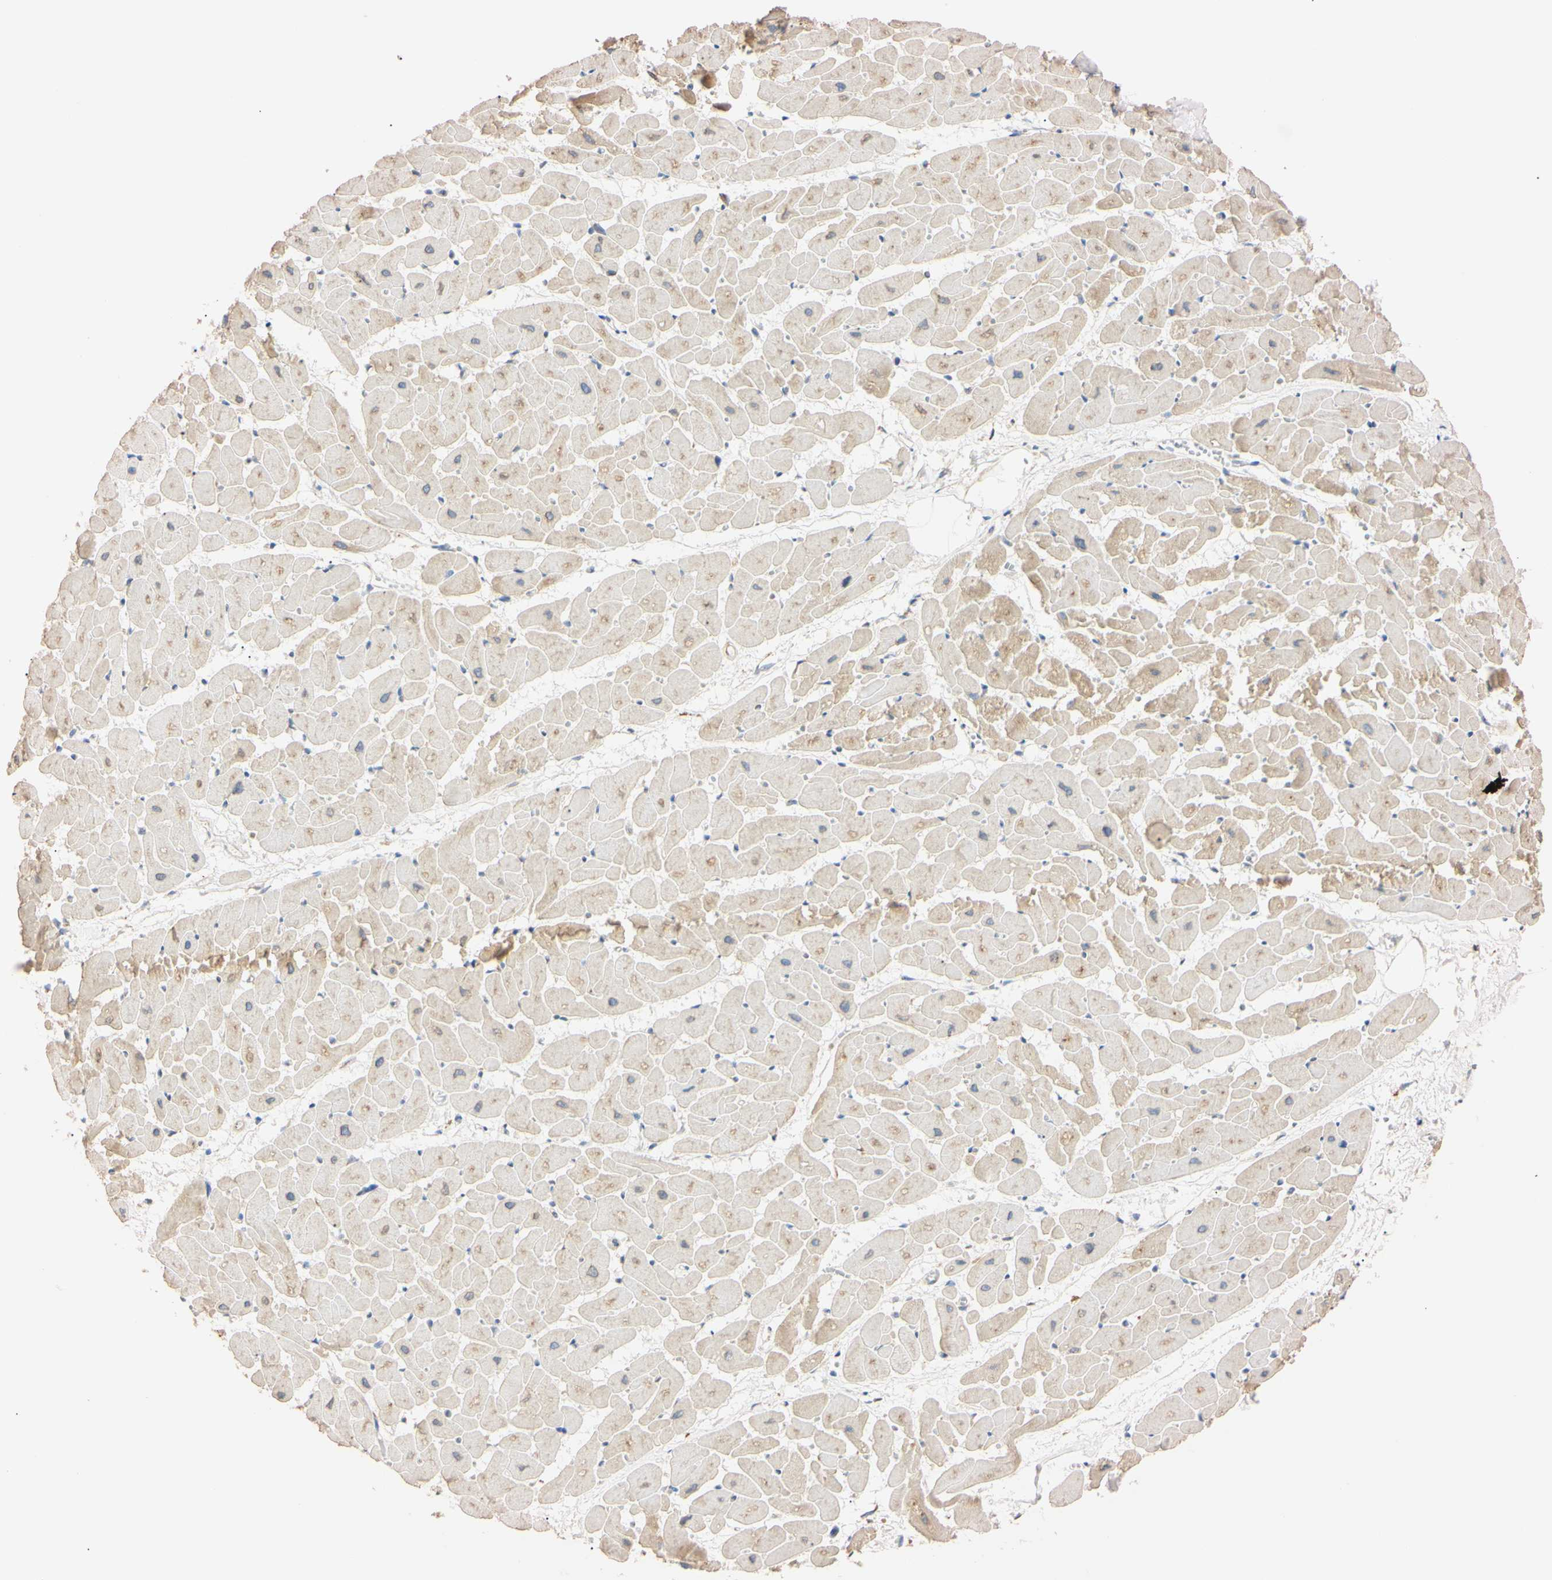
{"staining": {"intensity": "weak", "quantity": "25%-75%", "location": "cytoplasmic/membranous"}, "tissue": "heart muscle", "cell_type": "Cardiomyocytes", "image_type": "normal", "snomed": [{"axis": "morphology", "description": "Normal tissue, NOS"}, {"axis": "topography", "description": "Heart"}], "caption": "Immunohistochemistry (DAB (3,3'-diaminobenzidine)) staining of benign human heart muscle displays weak cytoplasmic/membranous protein staining in approximately 25%-75% of cardiomyocytes.", "gene": "IER3IP1", "patient": {"sex": "female", "age": 19}}